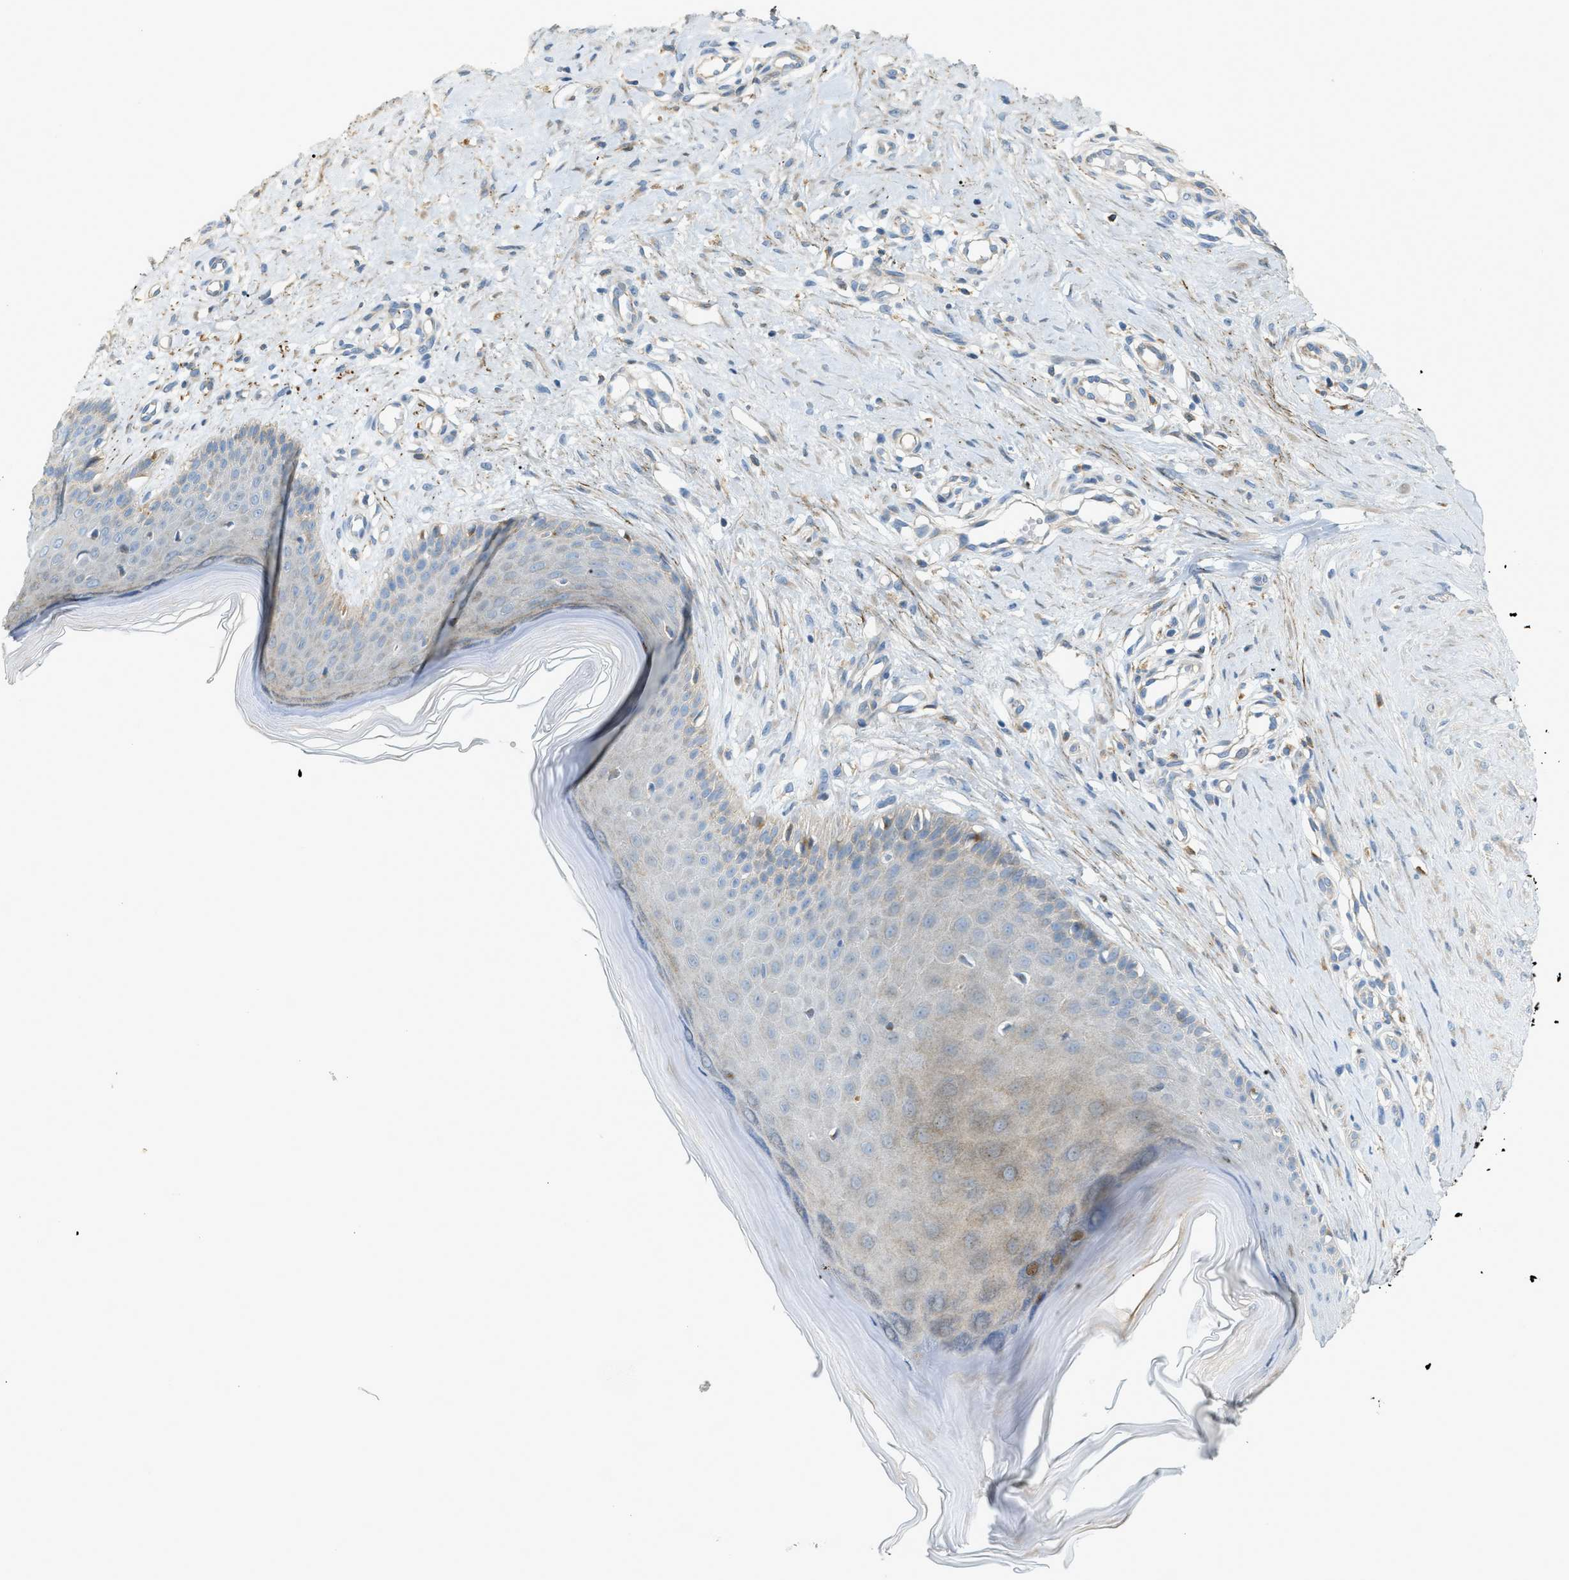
{"staining": {"intensity": "negative", "quantity": "none", "location": "none"}, "tissue": "skin", "cell_type": "Fibroblasts", "image_type": "normal", "snomed": [{"axis": "morphology", "description": "Normal tissue, NOS"}, {"axis": "topography", "description": "Skin"}], "caption": "IHC histopathology image of normal skin: skin stained with DAB exhibits no significant protein staining in fibroblasts. (DAB immunohistochemistry (IHC), high magnification).", "gene": "LMBRD1", "patient": {"sex": "male", "age": 41}}